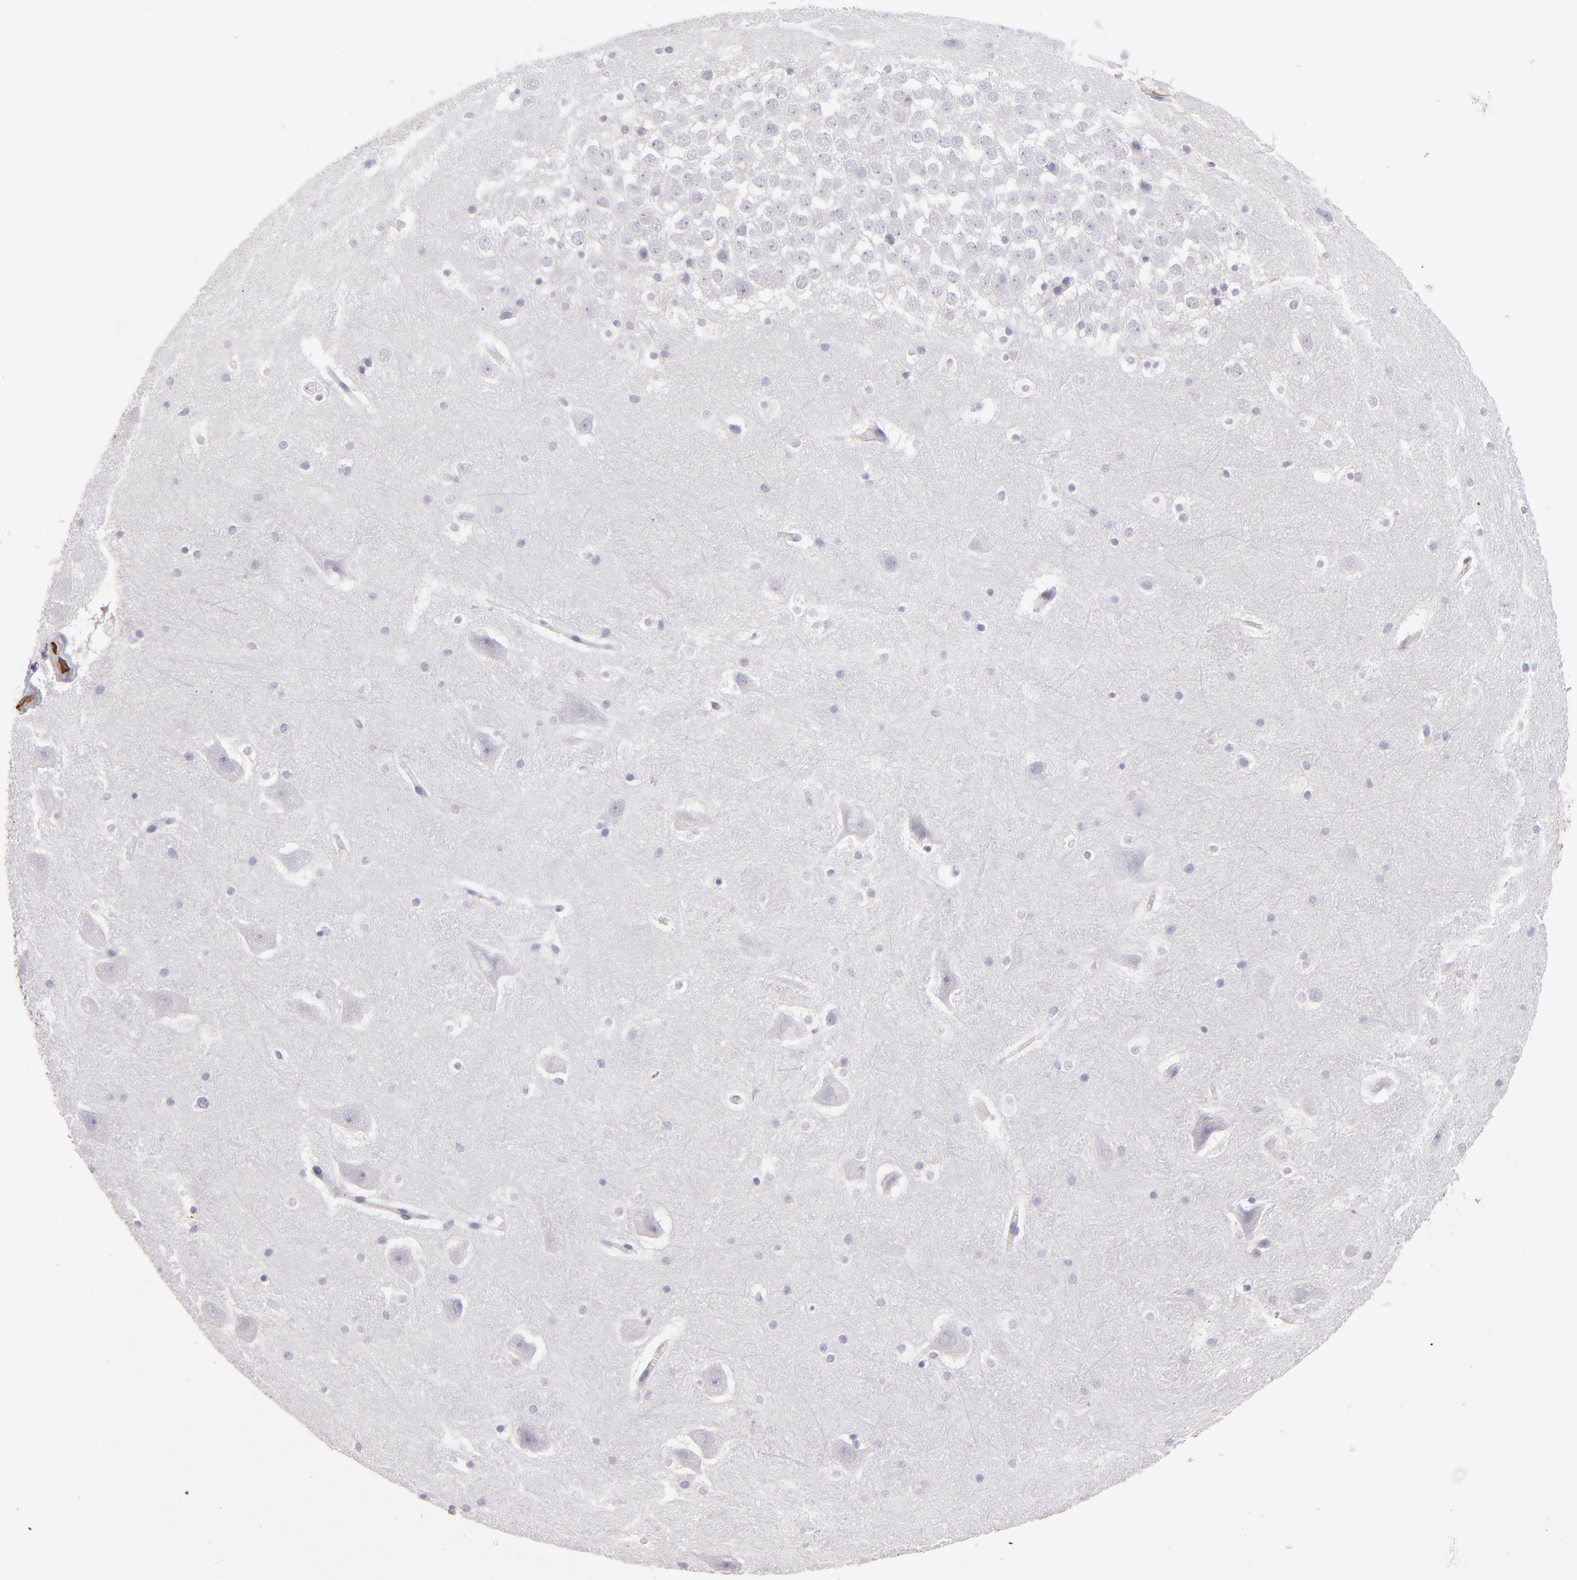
{"staining": {"intensity": "negative", "quantity": "none", "location": "none"}, "tissue": "hippocampus", "cell_type": "Glial cells", "image_type": "normal", "snomed": [{"axis": "morphology", "description": "Normal tissue, NOS"}, {"axis": "topography", "description": "Hippocampus"}], "caption": "Immunohistochemistry (IHC) of benign human hippocampus exhibits no staining in glial cells.", "gene": "ABCC4", "patient": {"sex": "male", "age": 45}}